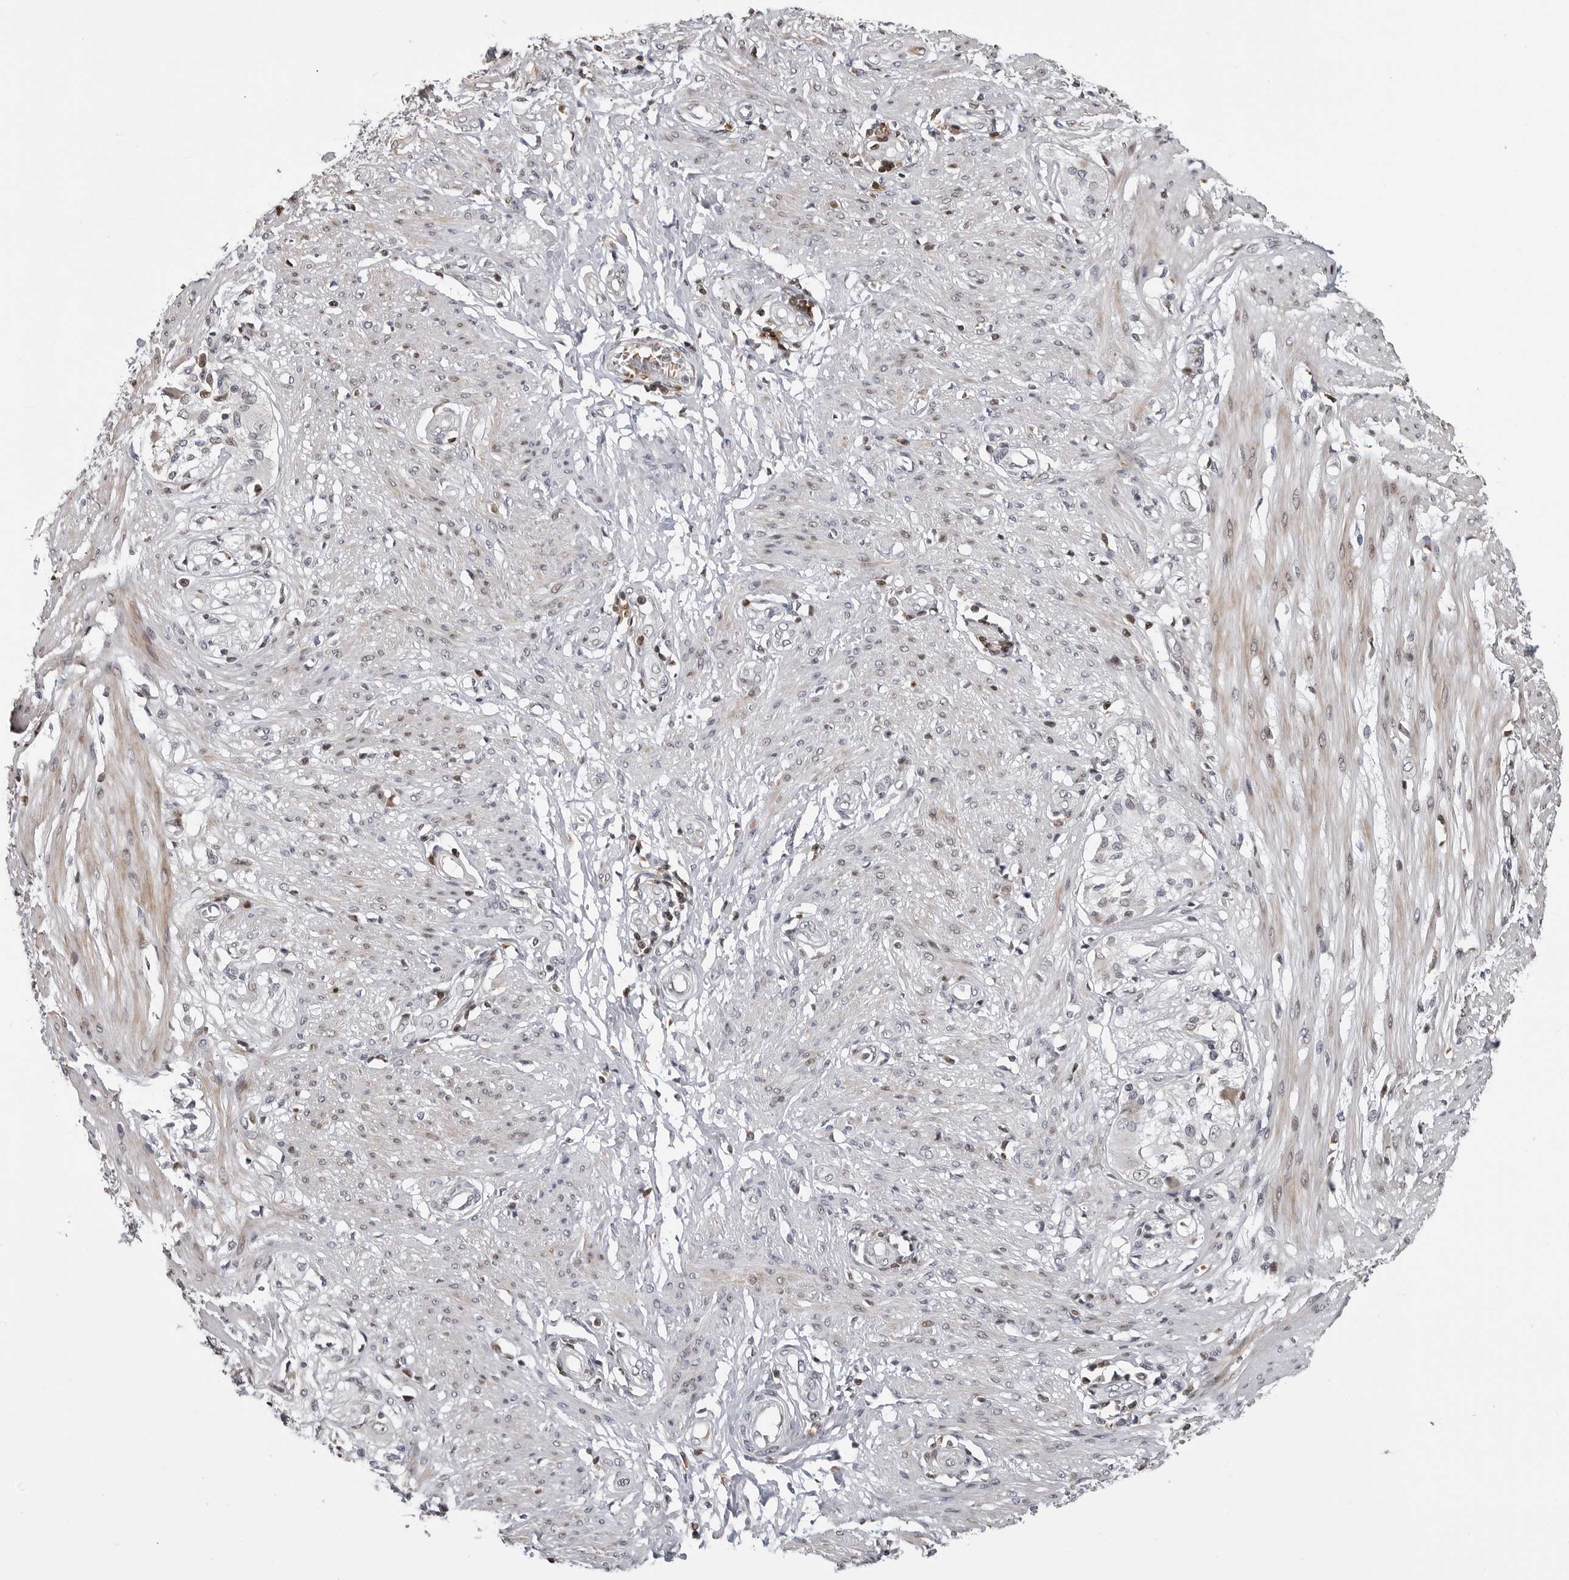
{"staining": {"intensity": "moderate", "quantity": "<25%", "location": "nuclear"}, "tissue": "smooth muscle", "cell_type": "Smooth muscle cells", "image_type": "normal", "snomed": [{"axis": "morphology", "description": "Normal tissue, NOS"}, {"axis": "morphology", "description": "Adenocarcinoma, NOS"}, {"axis": "topography", "description": "Colon"}, {"axis": "topography", "description": "Peripheral nerve tissue"}], "caption": "A brown stain shows moderate nuclear positivity of a protein in smooth muscle cells of benign smooth muscle. Nuclei are stained in blue.", "gene": "CXCR5", "patient": {"sex": "male", "age": 14}}